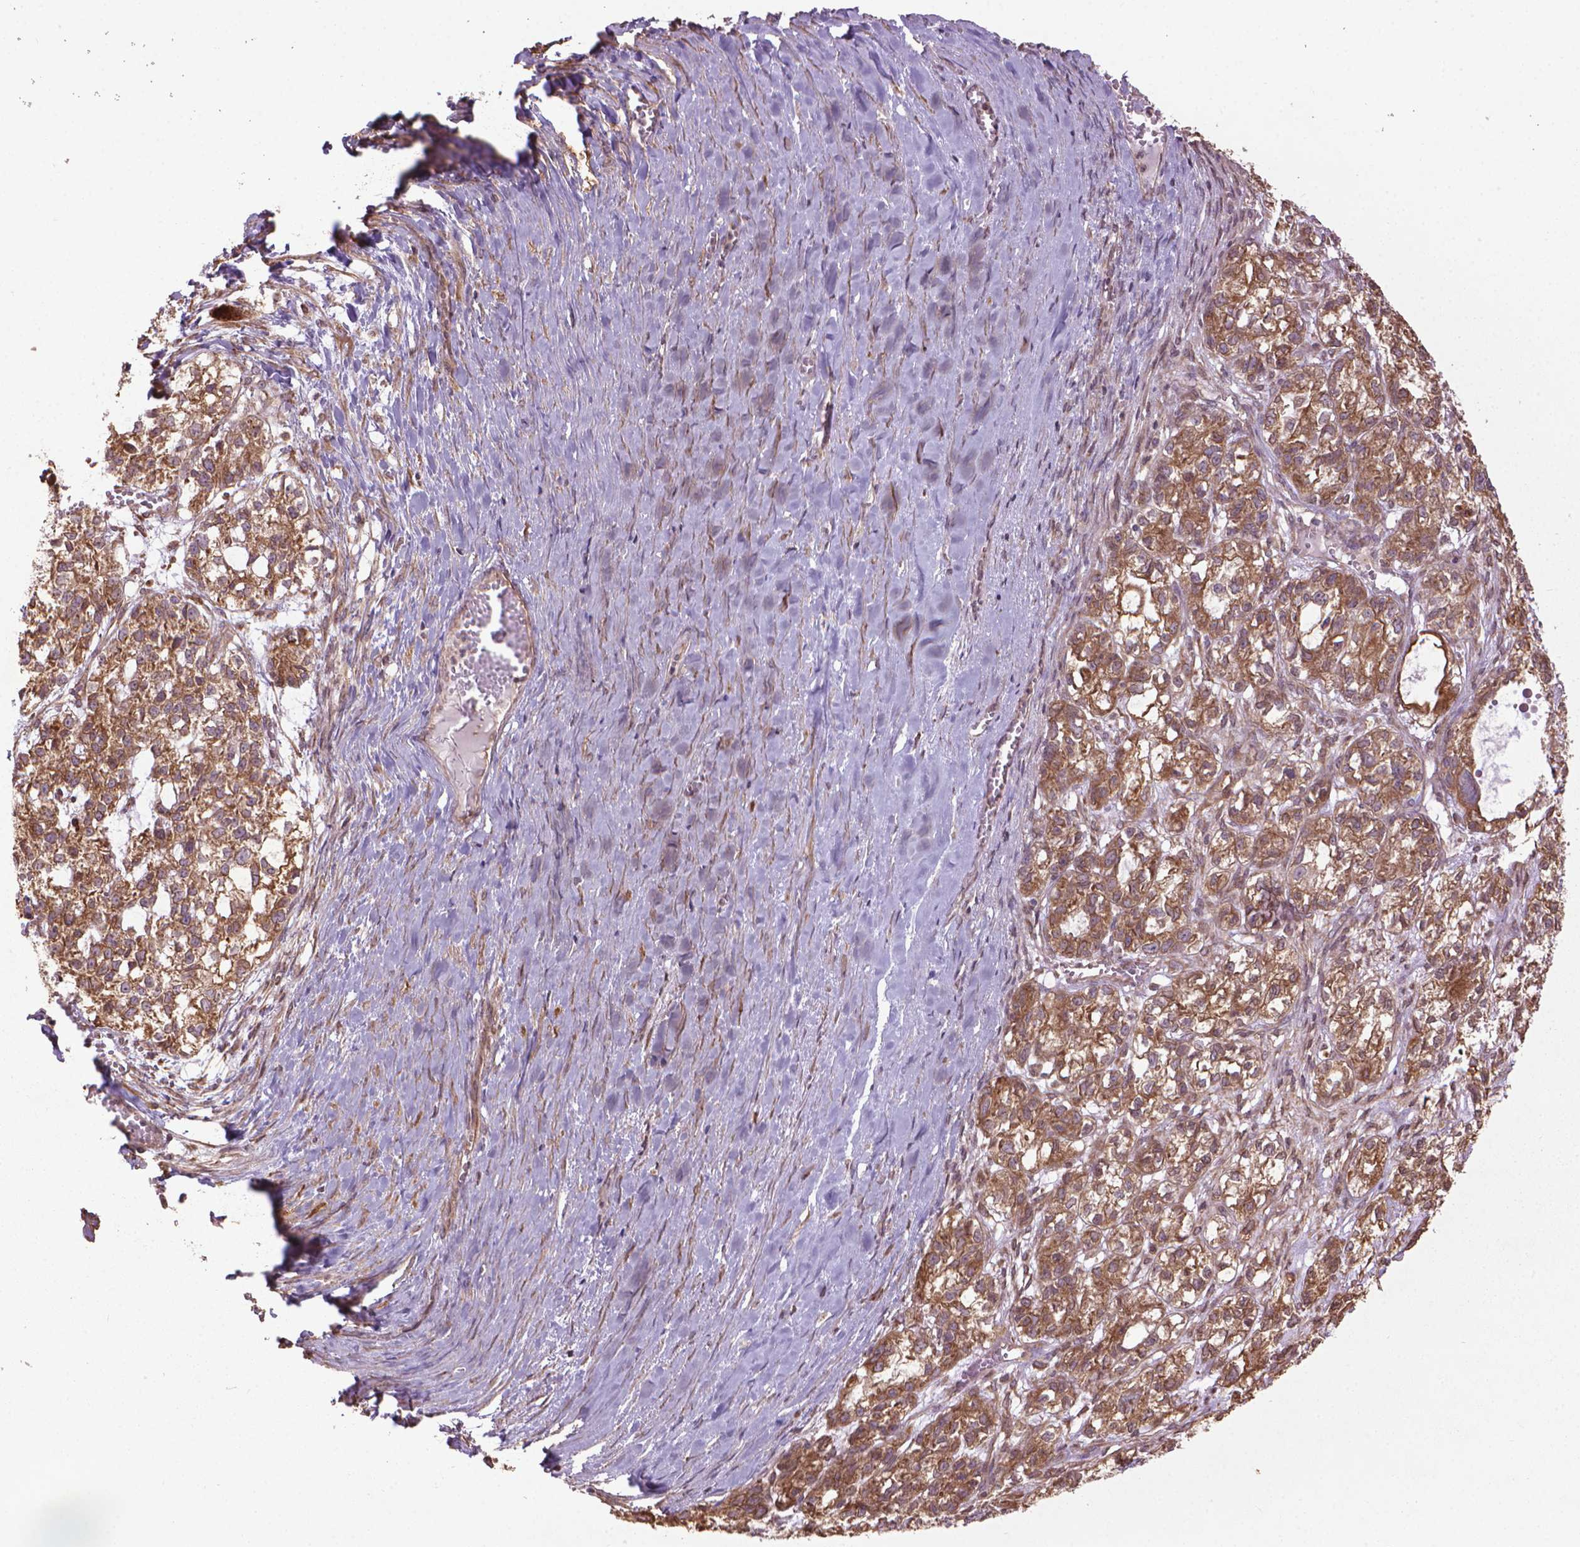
{"staining": {"intensity": "moderate", "quantity": ">75%", "location": "cytoplasmic/membranous"}, "tissue": "ovarian cancer", "cell_type": "Tumor cells", "image_type": "cancer", "snomed": [{"axis": "morphology", "description": "Carcinoma, endometroid"}, {"axis": "topography", "description": "Ovary"}], "caption": "A brown stain highlights moderate cytoplasmic/membranous expression of a protein in human ovarian endometroid carcinoma tumor cells.", "gene": "GAS1", "patient": {"sex": "female", "age": 64}}